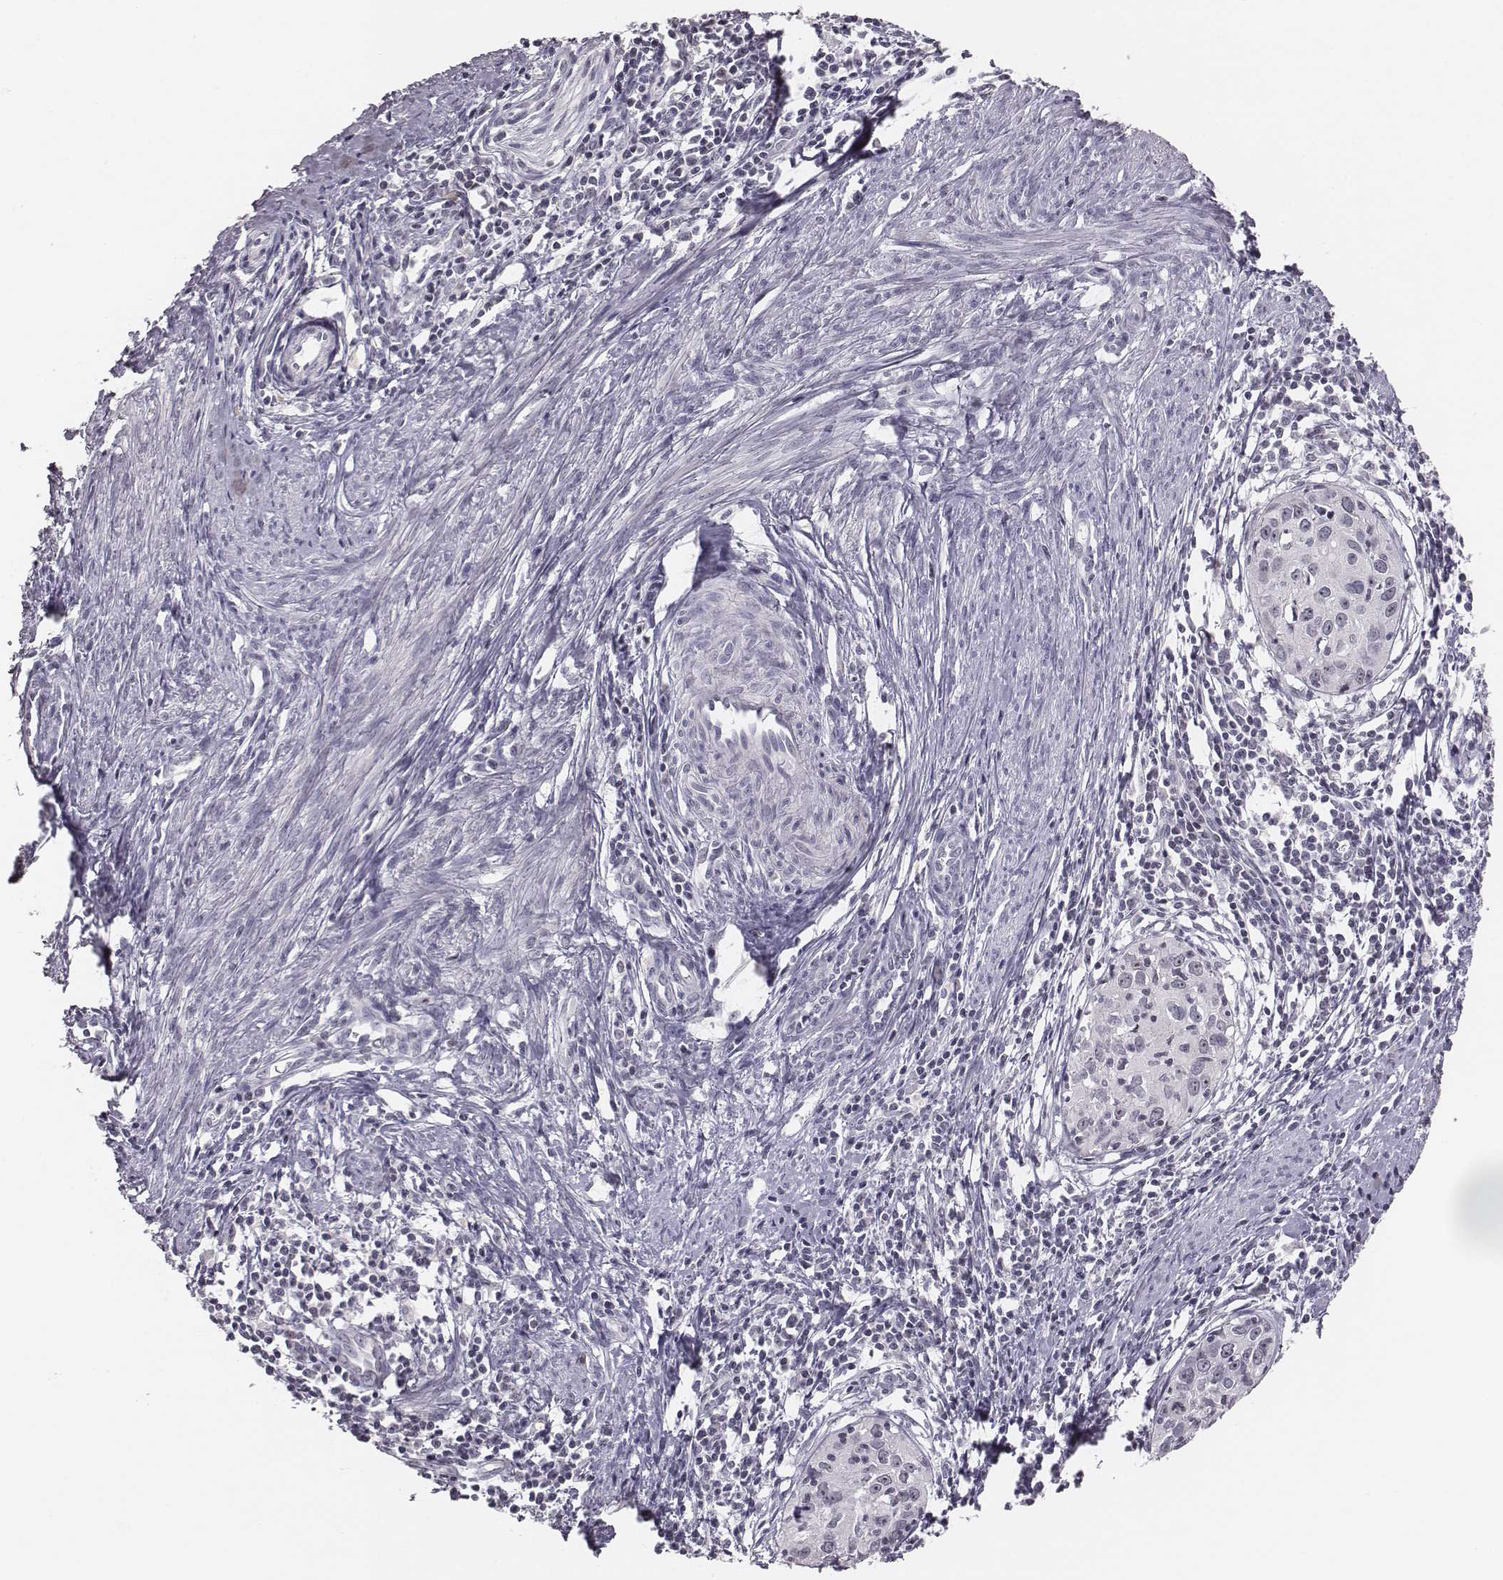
{"staining": {"intensity": "negative", "quantity": "none", "location": "none"}, "tissue": "cervical cancer", "cell_type": "Tumor cells", "image_type": "cancer", "snomed": [{"axis": "morphology", "description": "Squamous cell carcinoma, NOS"}, {"axis": "topography", "description": "Cervix"}], "caption": "DAB (3,3'-diaminobenzidine) immunohistochemical staining of human squamous cell carcinoma (cervical) exhibits no significant positivity in tumor cells.", "gene": "NIFK", "patient": {"sex": "female", "age": 40}}